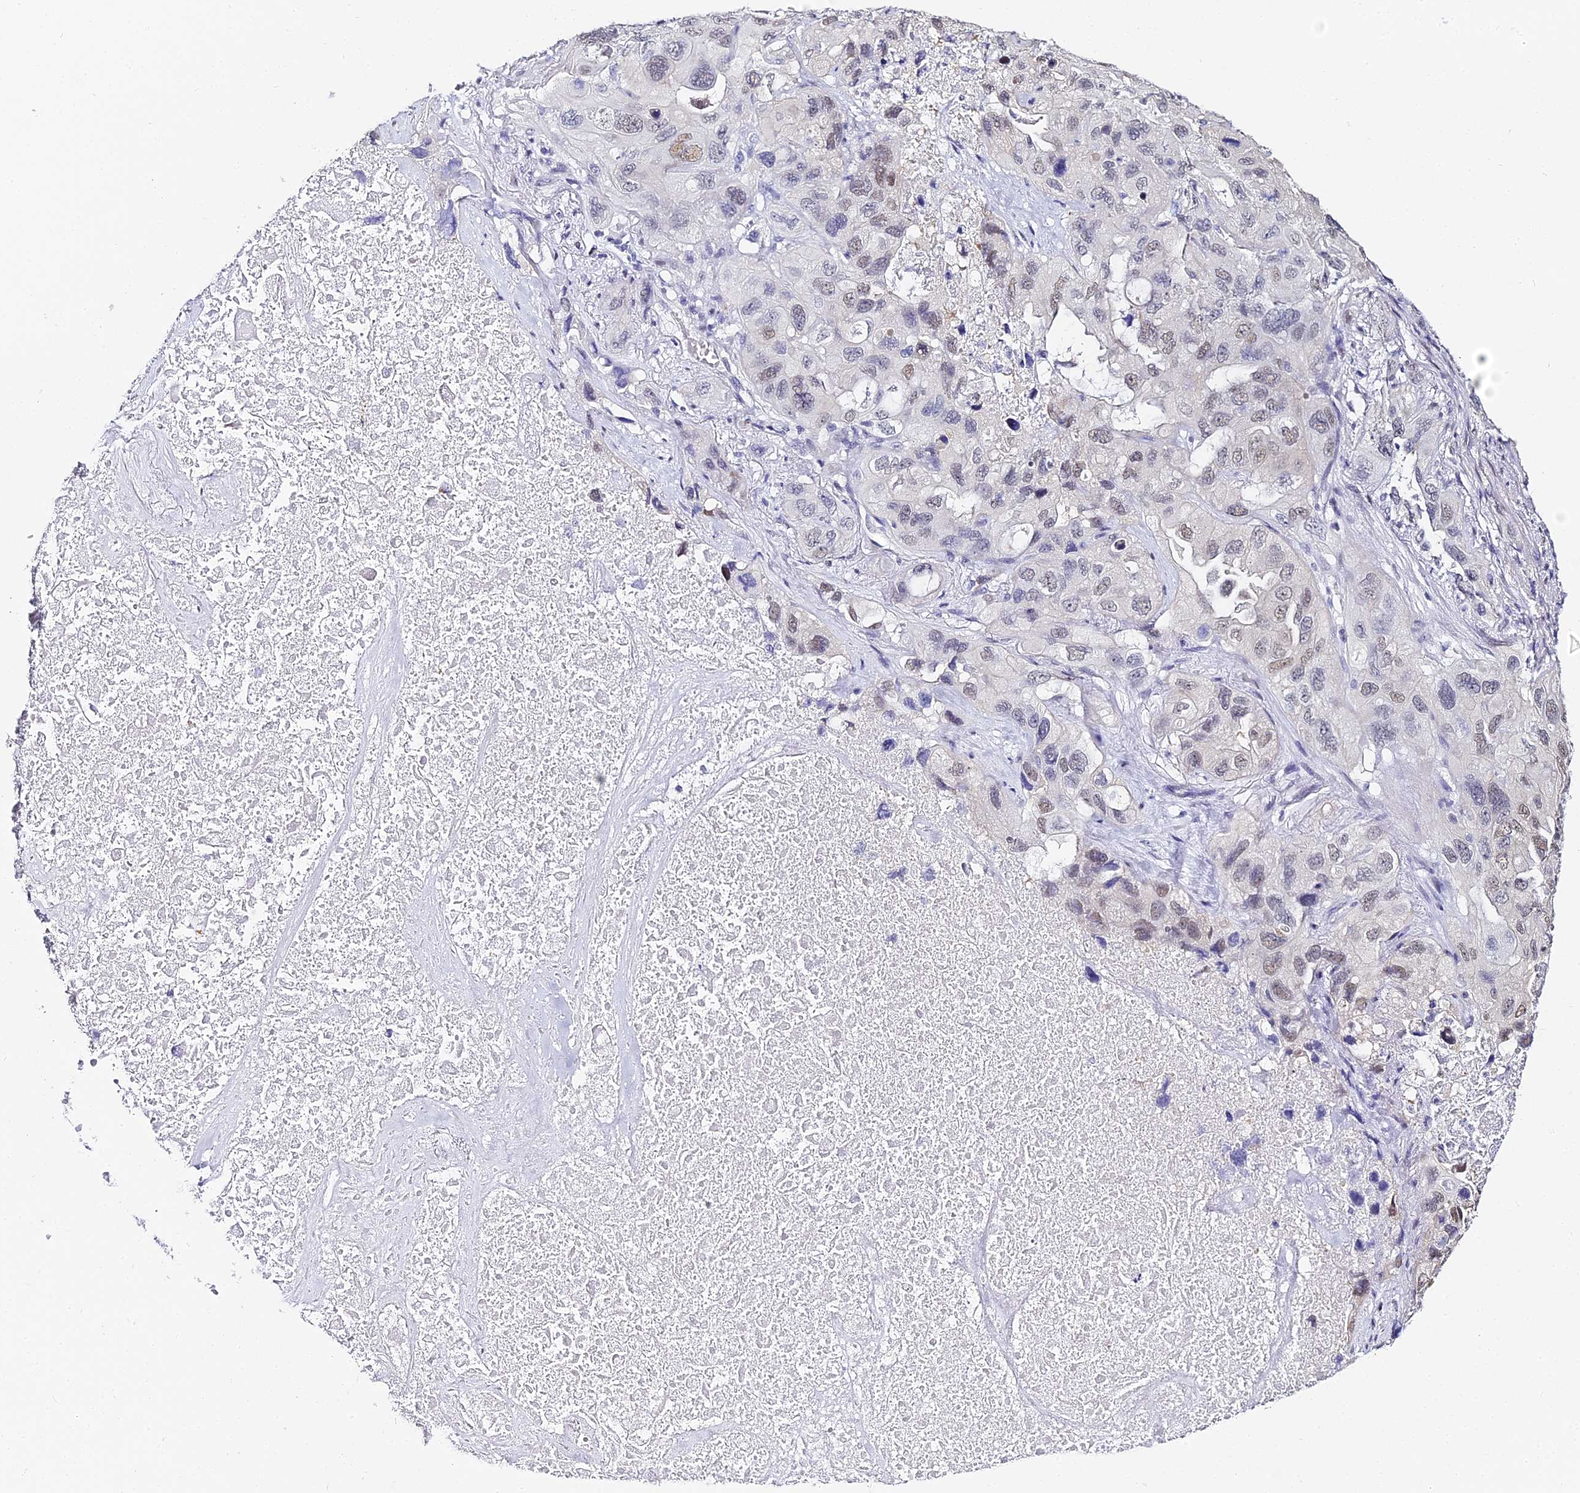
{"staining": {"intensity": "weak", "quantity": "25%-75%", "location": "nuclear"}, "tissue": "lung cancer", "cell_type": "Tumor cells", "image_type": "cancer", "snomed": [{"axis": "morphology", "description": "Squamous cell carcinoma, NOS"}, {"axis": "topography", "description": "Lung"}], "caption": "IHC histopathology image of neoplastic tissue: human lung squamous cell carcinoma stained using IHC reveals low levels of weak protein expression localized specifically in the nuclear of tumor cells, appearing as a nuclear brown color.", "gene": "ABHD14A-ACY1", "patient": {"sex": "female", "age": 73}}